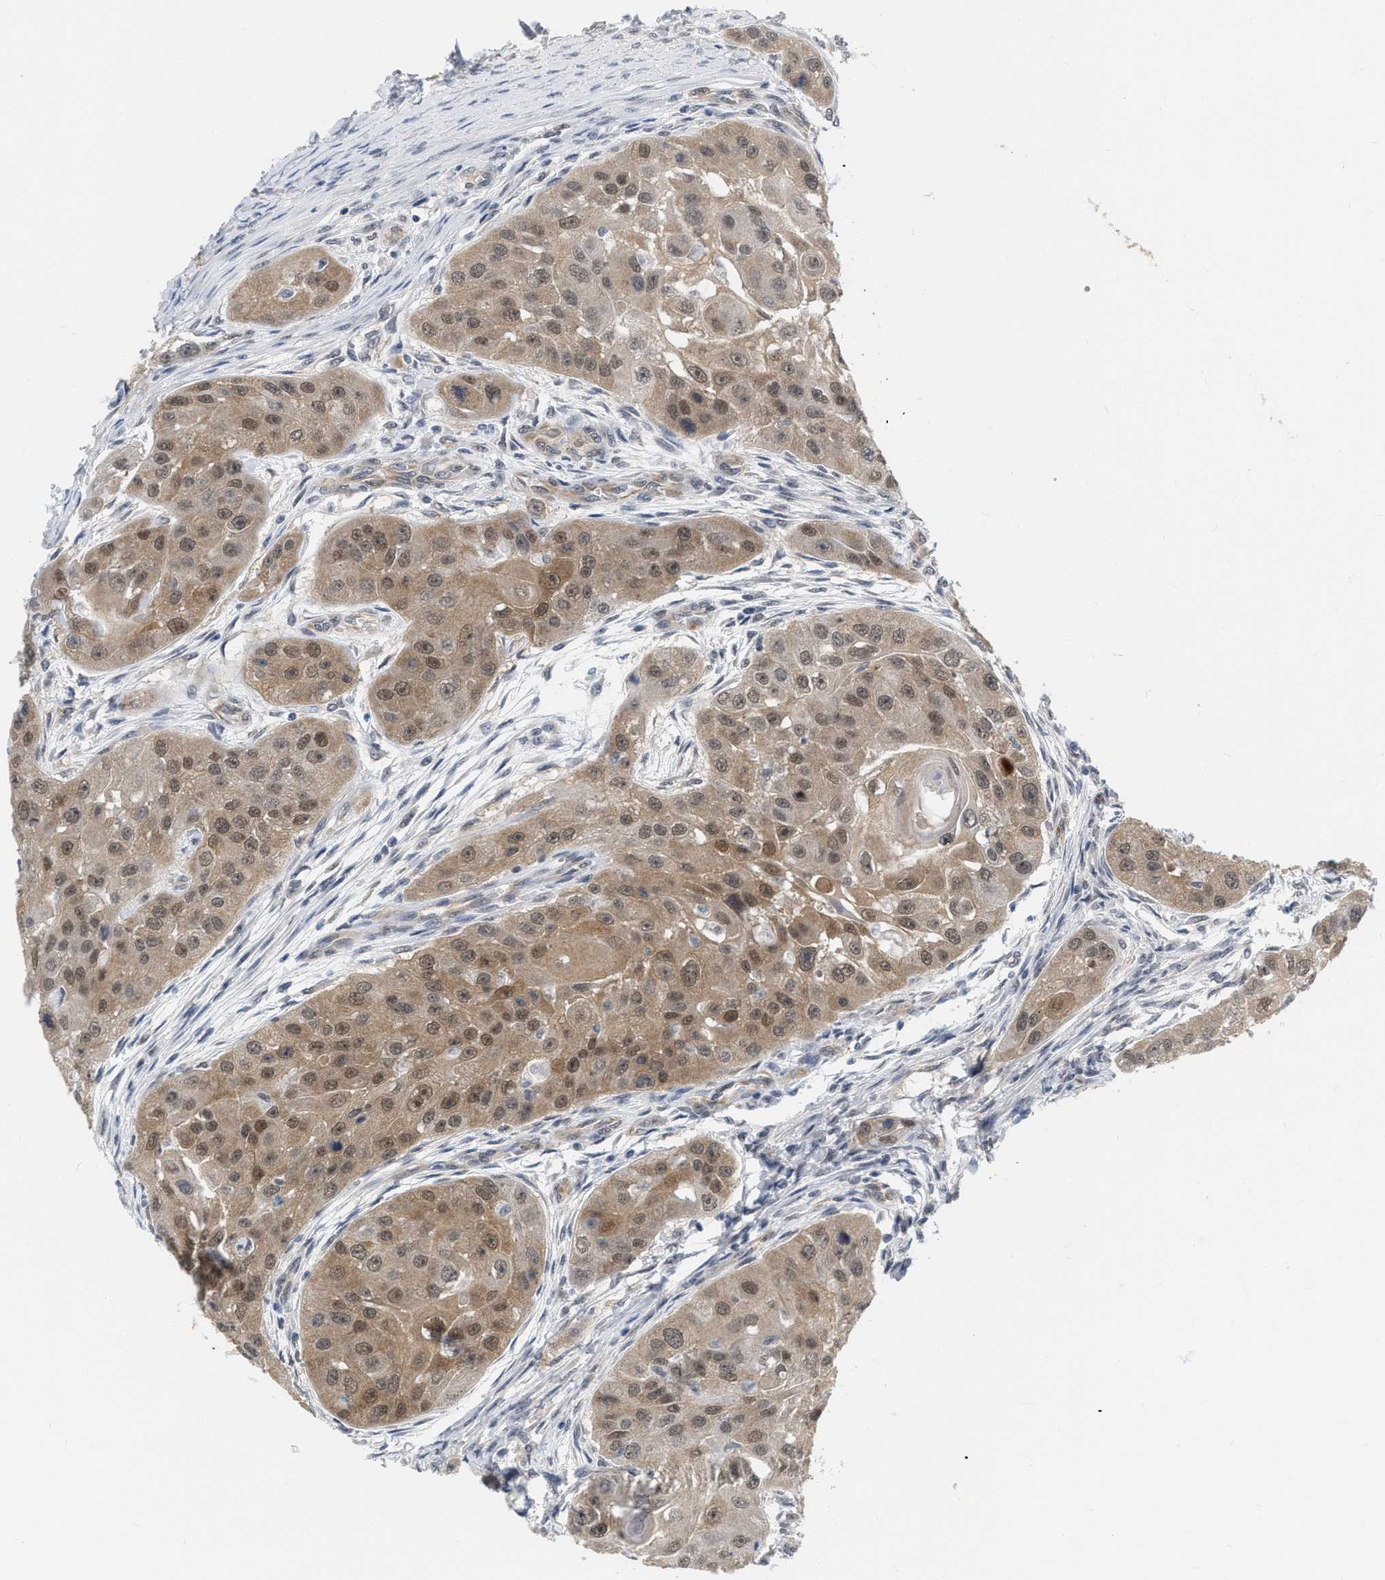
{"staining": {"intensity": "moderate", "quantity": ">75%", "location": "cytoplasmic/membranous,nuclear"}, "tissue": "head and neck cancer", "cell_type": "Tumor cells", "image_type": "cancer", "snomed": [{"axis": "morphology", "description": "Normal tissue, NOS"}, {"axis": "morphology", "description": "Squamous cell carcinoma, NOS"}, {"axis": "topography", "description": "Skeletal muscle"}, {"axis": "topography", "description": "Head-Neck"}], "caption": "This is a photomicrograph of IHC staining of head and neck cancer (squamous cell carcinoma), which shows moderate staining in the cytoplasmic/membranous and nuclear of tumor cells.", "gene": "RUVBL1", "patient": {"sex": "male", "age": 51}}